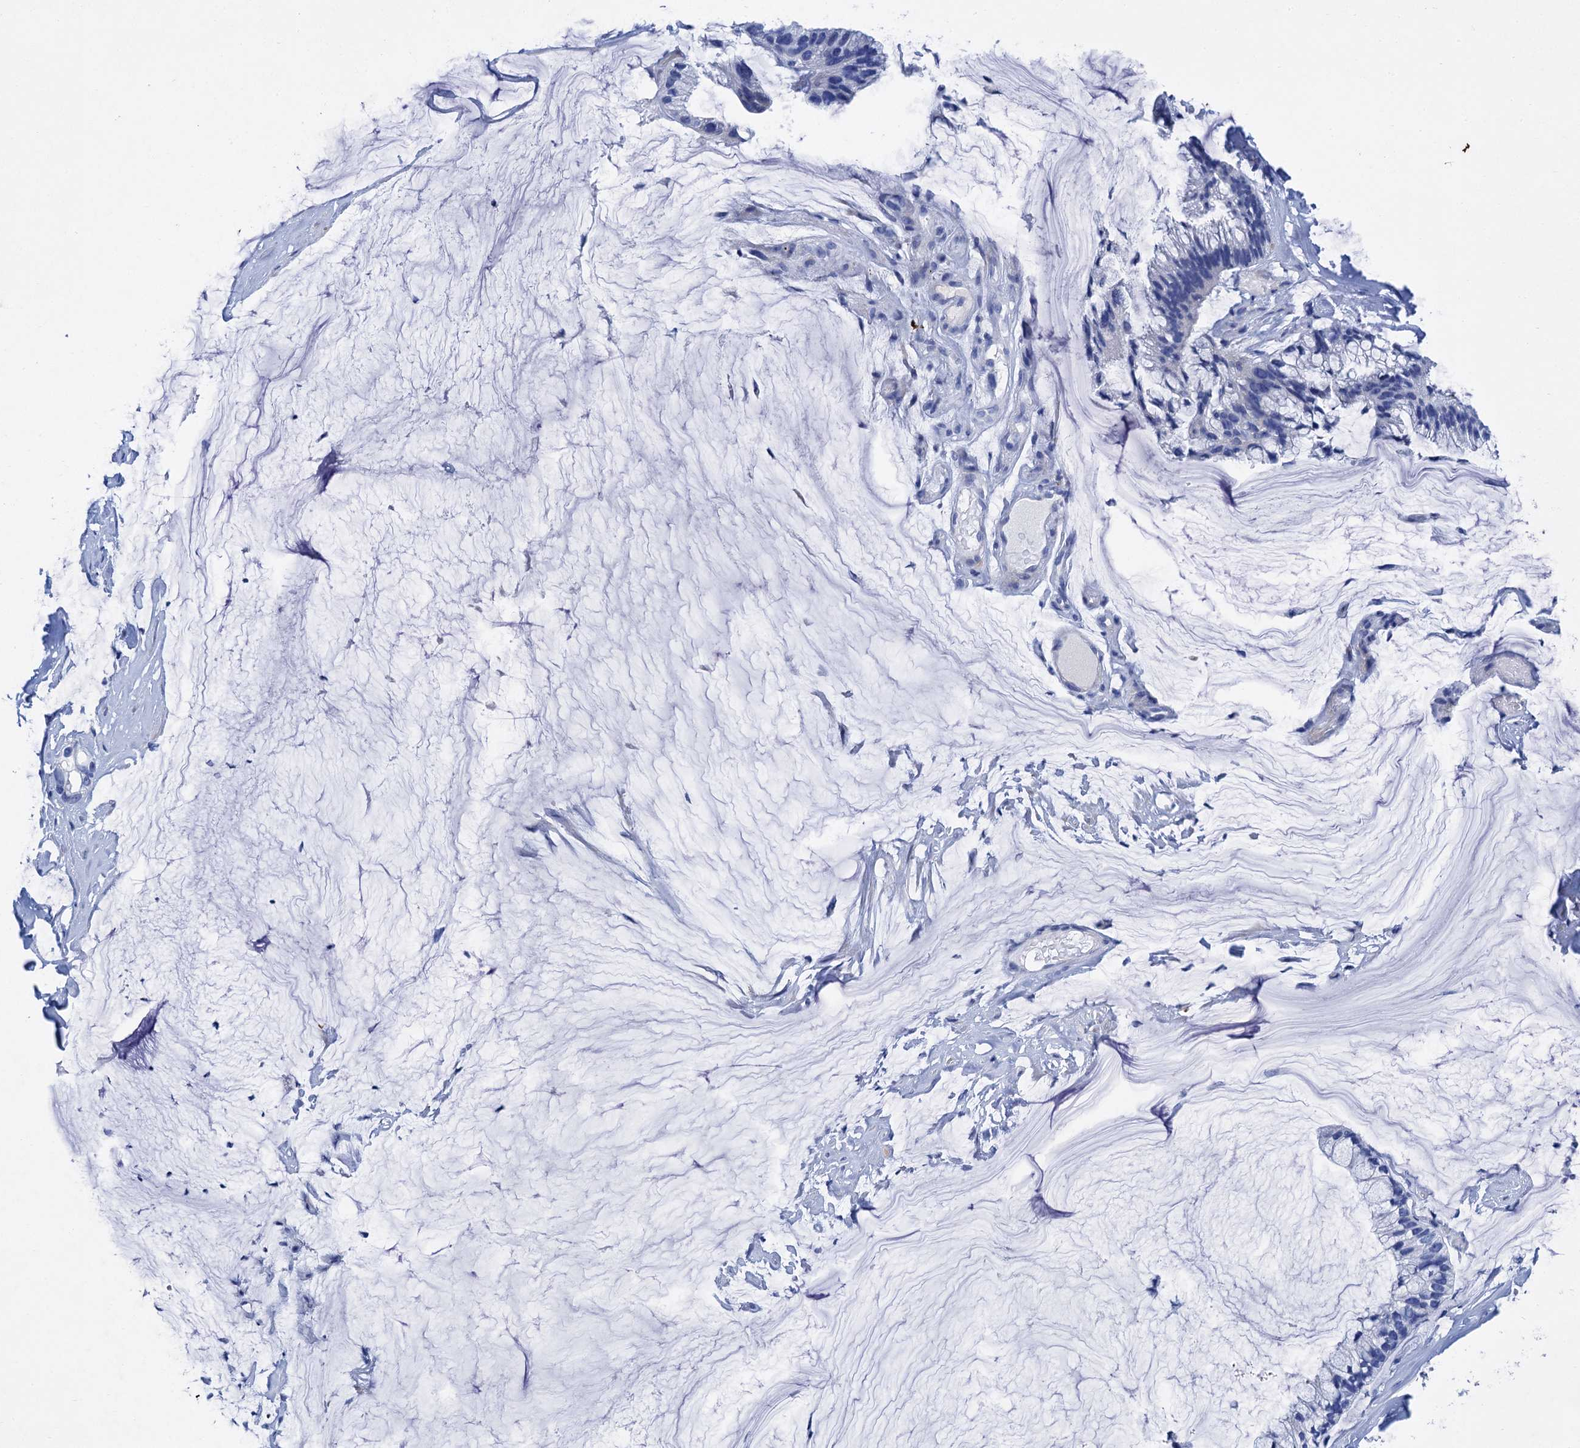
{"staining": {"intensity": "negative", "quantity": "none", "location": "none"}, "tissue": "ovarian cancer", "cell_type": "Tumor cells", "image_type": "cancer", "snomed": [{"axis": "morphology", "description": "Cystadenocarcinoma, mucinous, NOS"}, {"axis": "topography", "description": "Ovary"}], "caption": "An immunohistochemistry (IHC) micrograph of mucinous cystadenocarcinoma (ovarian) is shown. There is no staining in tumor cells of mucinous cystadenocarcinoma (ovarian).", "gene": "NLRP10", "patient": {"sex": "female", "age": 39}}